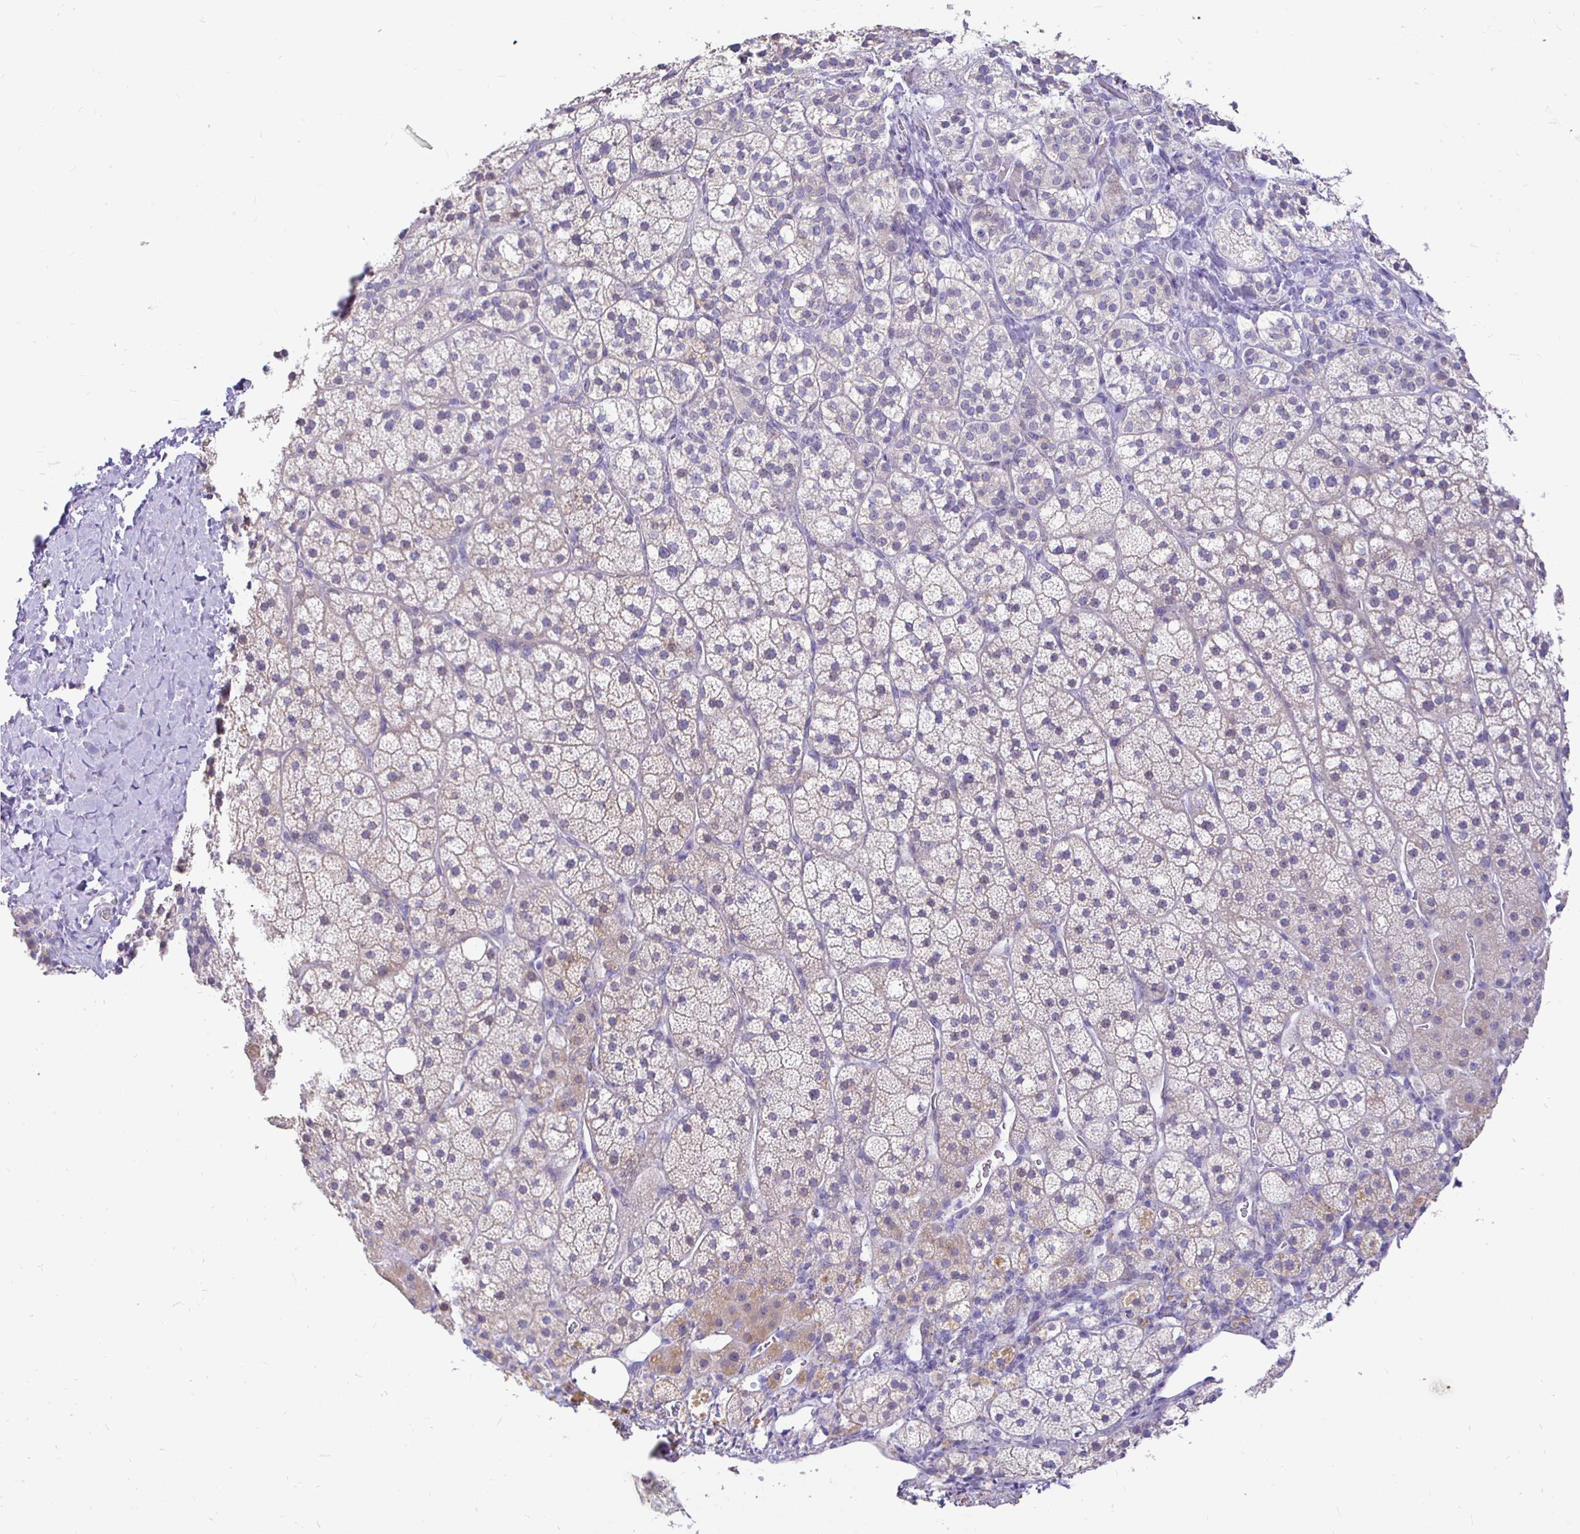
{"staining": {"intensity": "moderate", "quantity": "<25%", "location": "cytoplasmic/membranous"}, "tissue": "adrenal gland", "cell_type": "Glandular cells", "image_type": "normal", "snomed": [{"axis": "morphology", "description": "Normal tissue, NOS"}, {"axis": "topography", "description": "Adrenal gland"}], "caption": "Protein staining exhibits moderate cytoplasmic/membranous positivity in approximately <25% of glandular cells in normal adrenal gland. (Brightfield microscopy of DAB IHC at high magnification).", "gene": "NECAB1", "patient": {"sex": "male", "age": 53}}